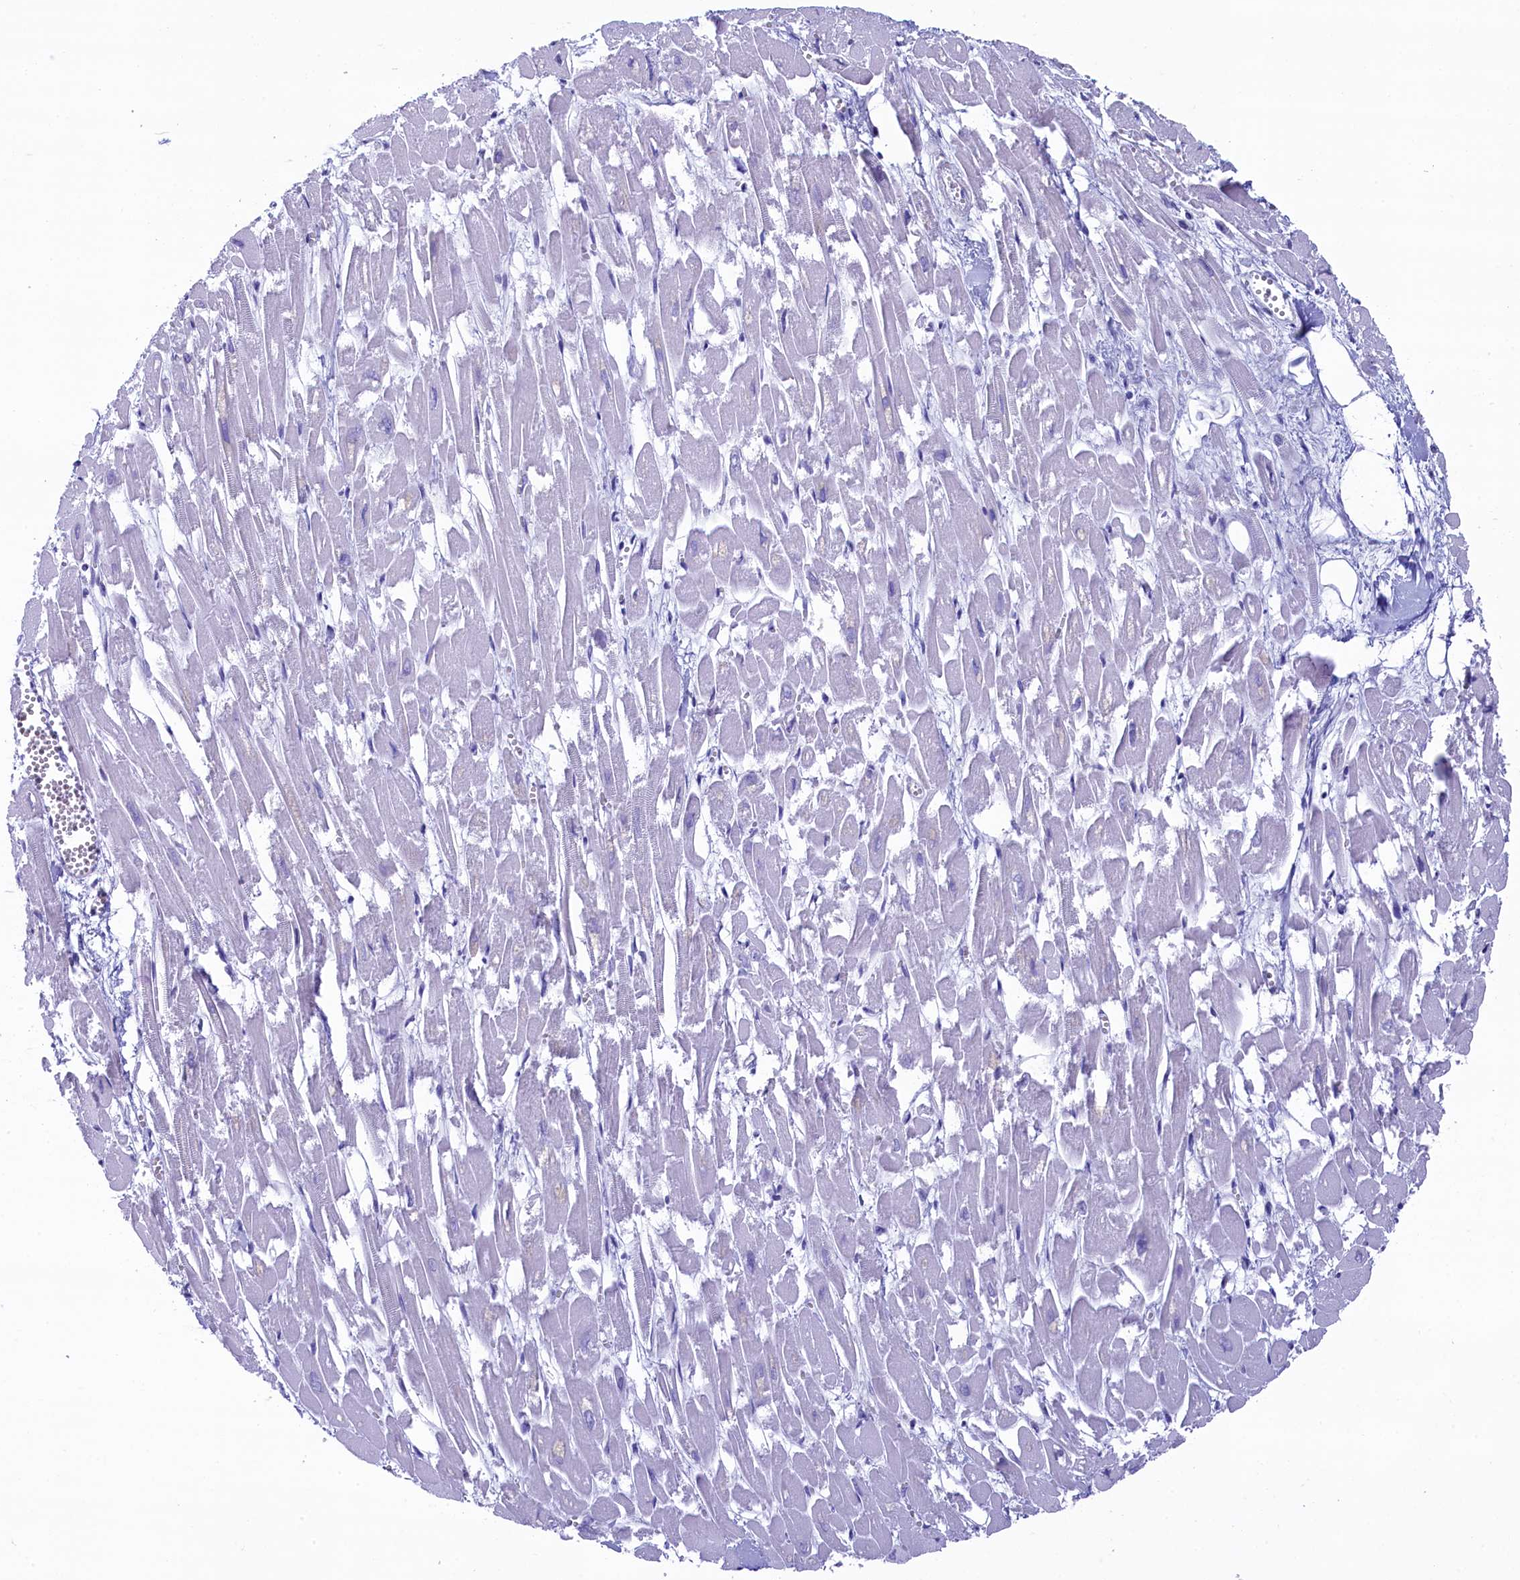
{"staining": {"intensity": "negative", "quantity": "none", "location": "none"}, "tissue": "heart muscle", "cell_type": "Cardiomyocytes", "image_type": "normal", "snomed": [{"axis": "morphology", "description": "Normal tissue, NOS"}, {"axis": "topography", "description": "Heart"}], "caption": "There is no significant expression in cardiomyocytes of heart muscle. (Stains: DAB (3,3'-diaminobenzidine) immunohistochemistry (IHC) with hematoxylin counter stain, Microscopy: brightfield microscopy at high magnification).", "gene": "SKA3", "patient": {"sex": "male", "age": 54}}